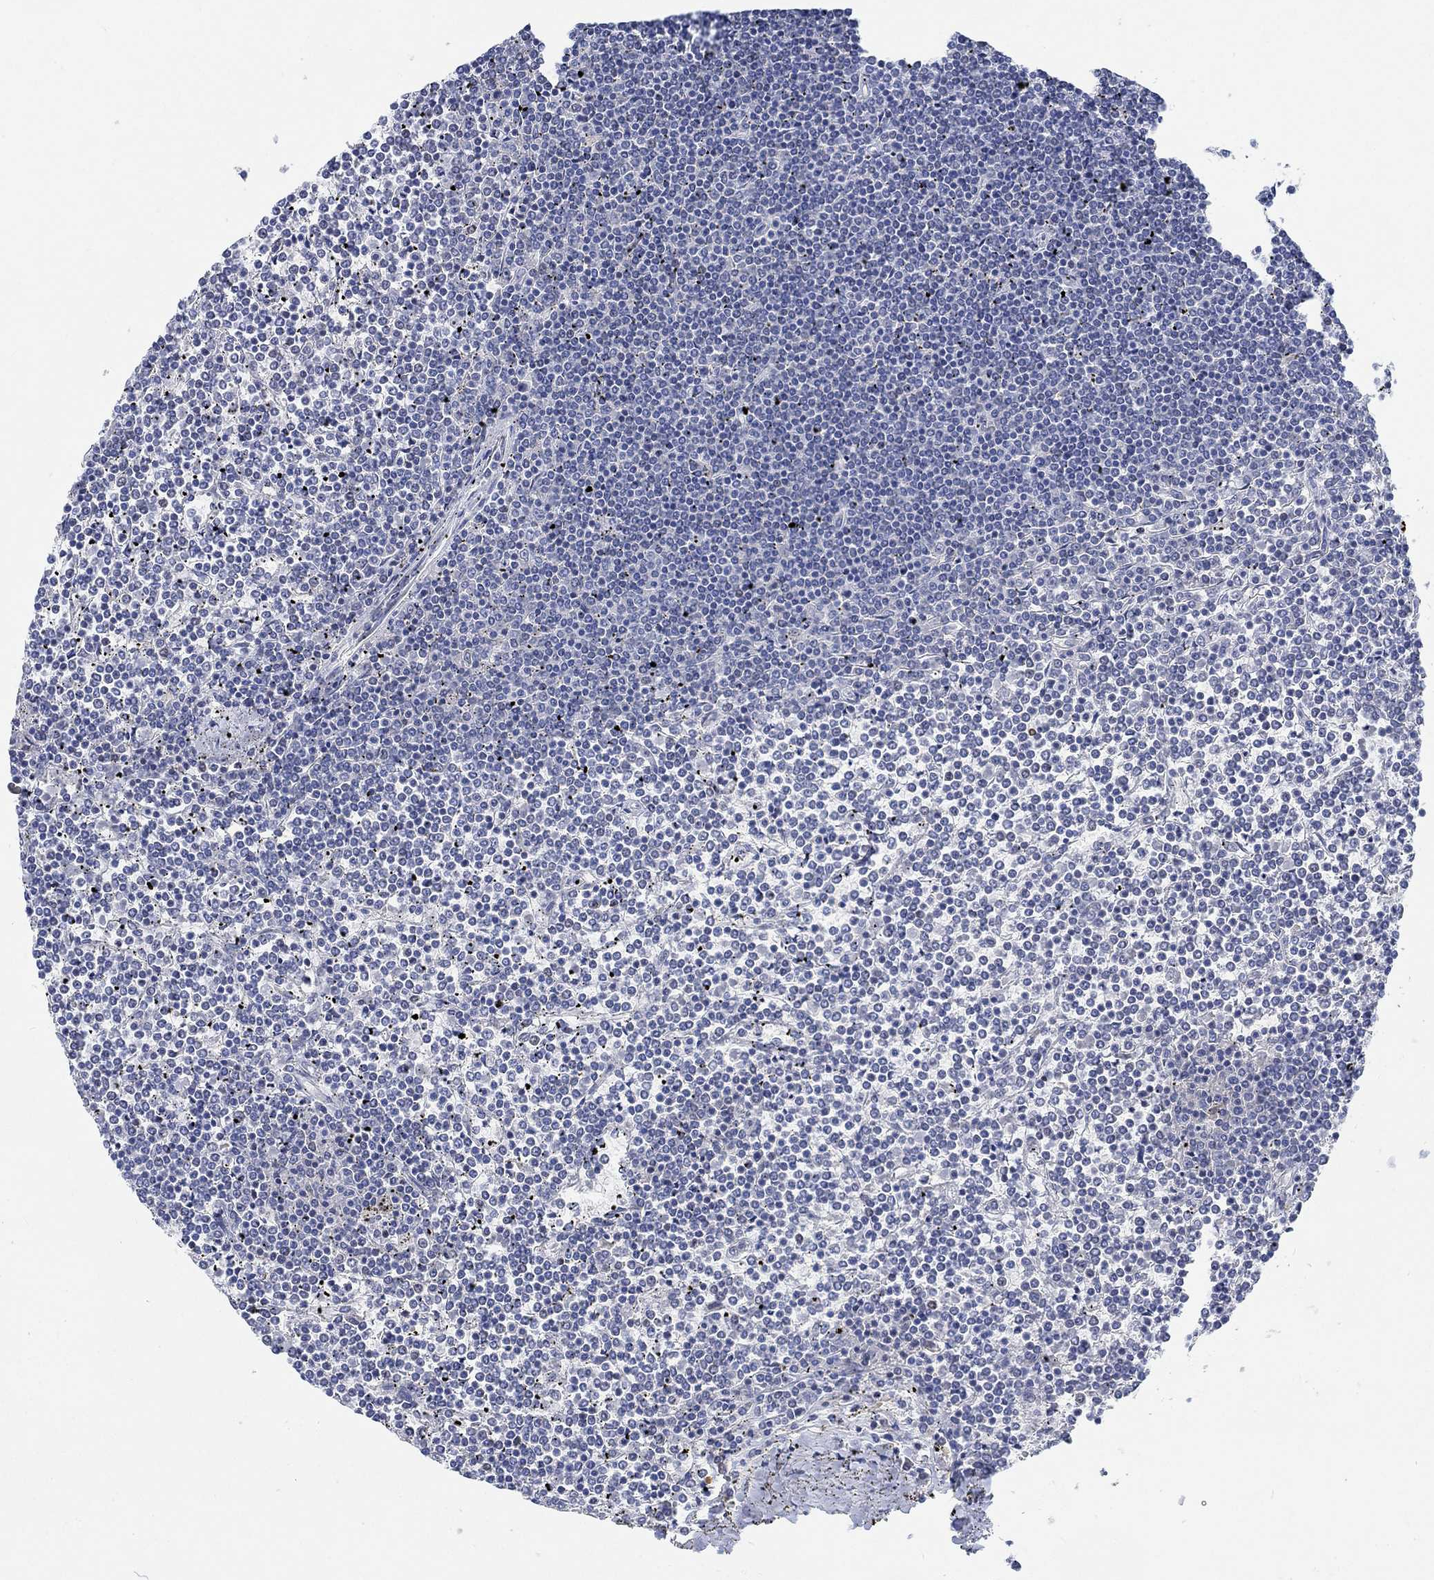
{"staining": {"intensity": "negative", "quantity": "none", "location": "none"}, "tissue": "lymphoma", "cell_type": "Tumor cells", "image_type": "cancer", "snomed": [{"axis": "morphology", "description": "Malignant lymphoma, non-Hodgkin's type, Low grade"}, {"axis": "topography", "description": "Spleen"}], "caption": "Tumor cells show no significant protein positivity in lymphoma.", "gene": "KCNH8", "patient": {"sex": "female", "age": 19}}